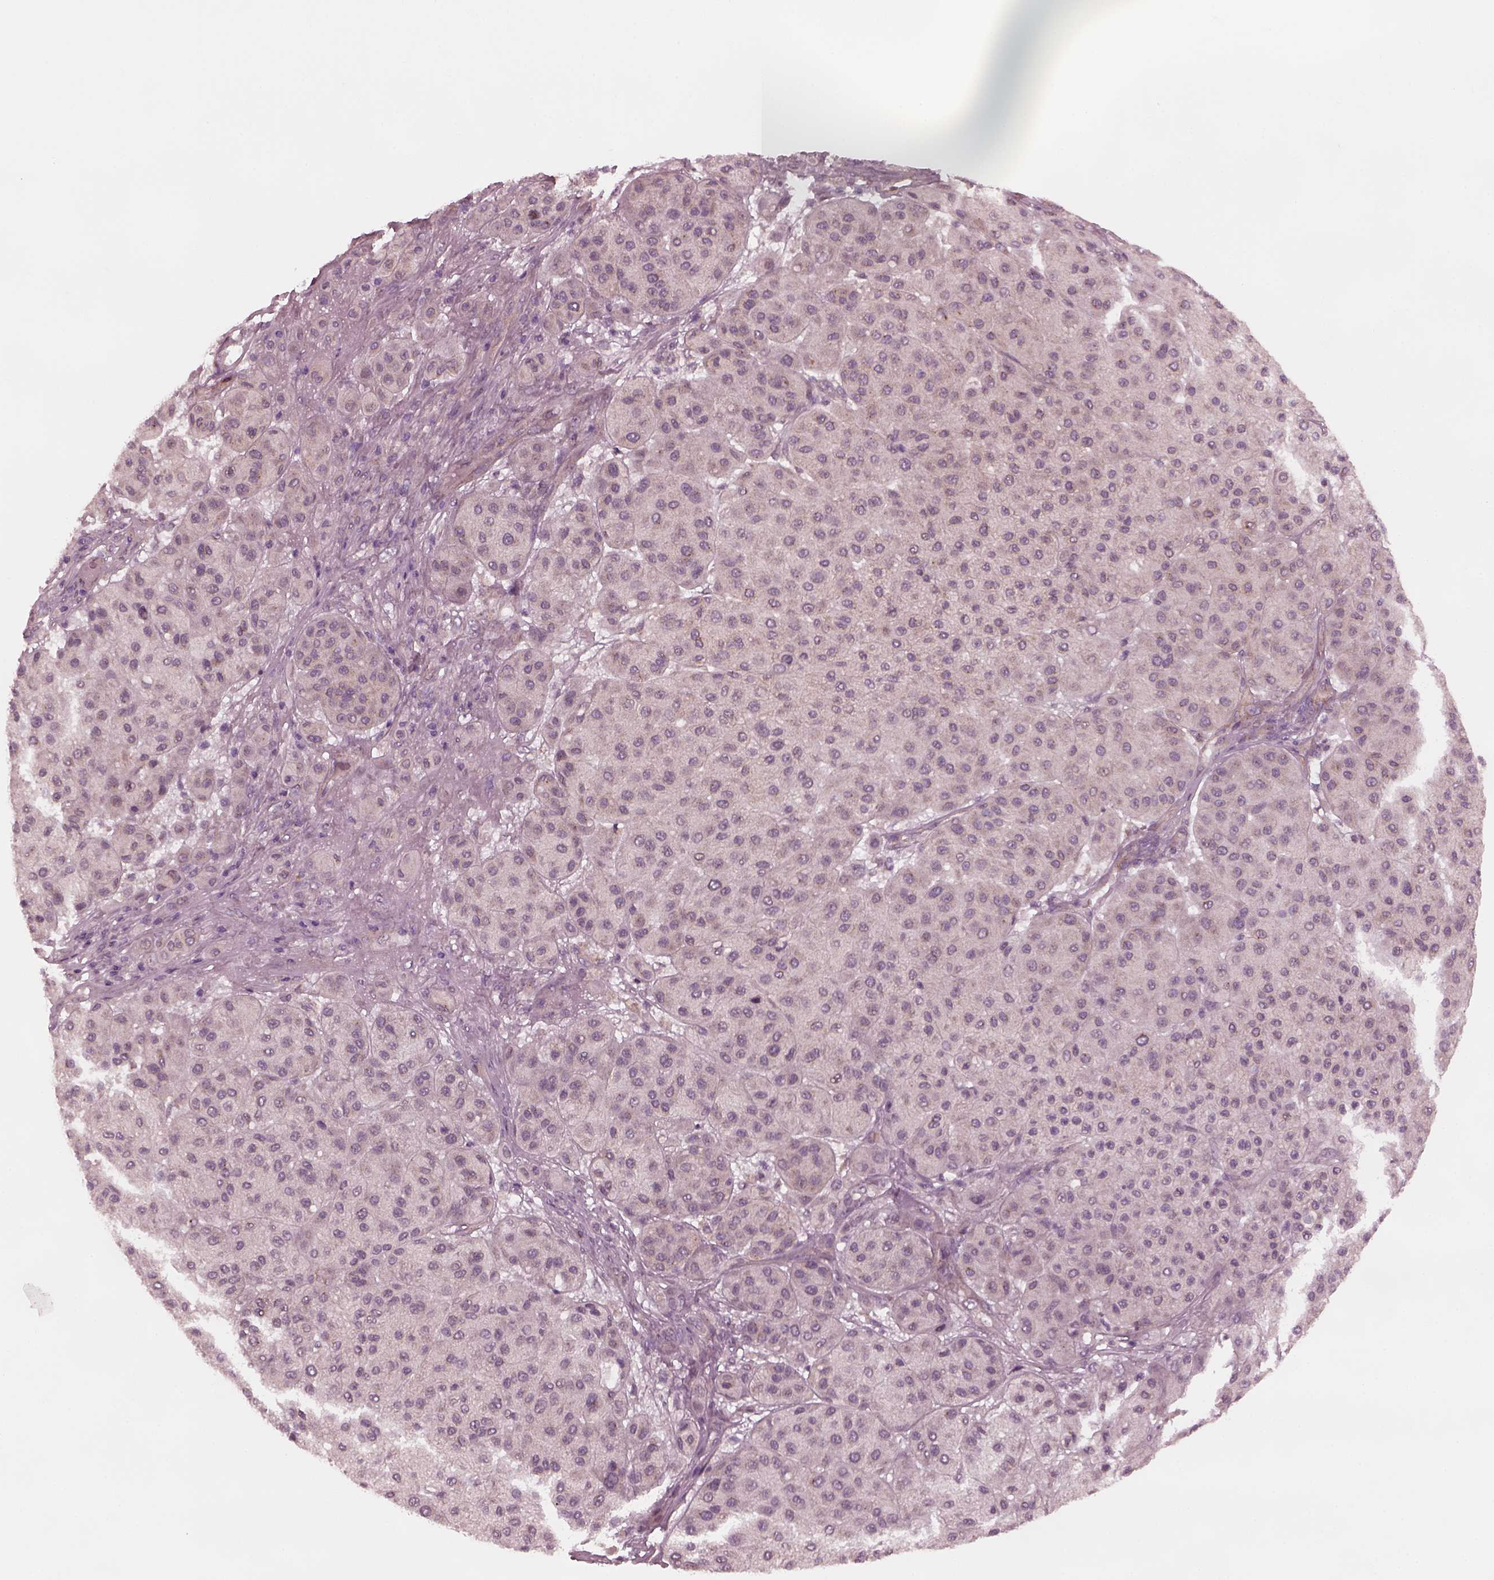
{"staining": {"intensity": "weak", "quantity": "25%-75%", "location": "cytoplasmic/membranous"}, "tissue": "melanoma", "cell_type": "Tumor cells", "image_type": "cancer", "snomed": [{"axis": "morphology", "description": "Malignant melanoma, Metastatic site"}, {"axis": "topography", "description": "Smooth muscle"}], "caption": "Immunohistochemistry staining of malignant melanoma (metastatic site), which displays low levels of weak cytoplasmic/membranous staining in approximately 25%-75% of tumor cells indicating weak cytoplasmic/membranous protein positivity. The staining was performed using DAB (3,3'-diaminobenzidine) (brown) for protein detection and nuclei were counterstained in hematoxylin (blue).", "gene": "TUBG1", "patient": {"sex": "male", "age": 41}}